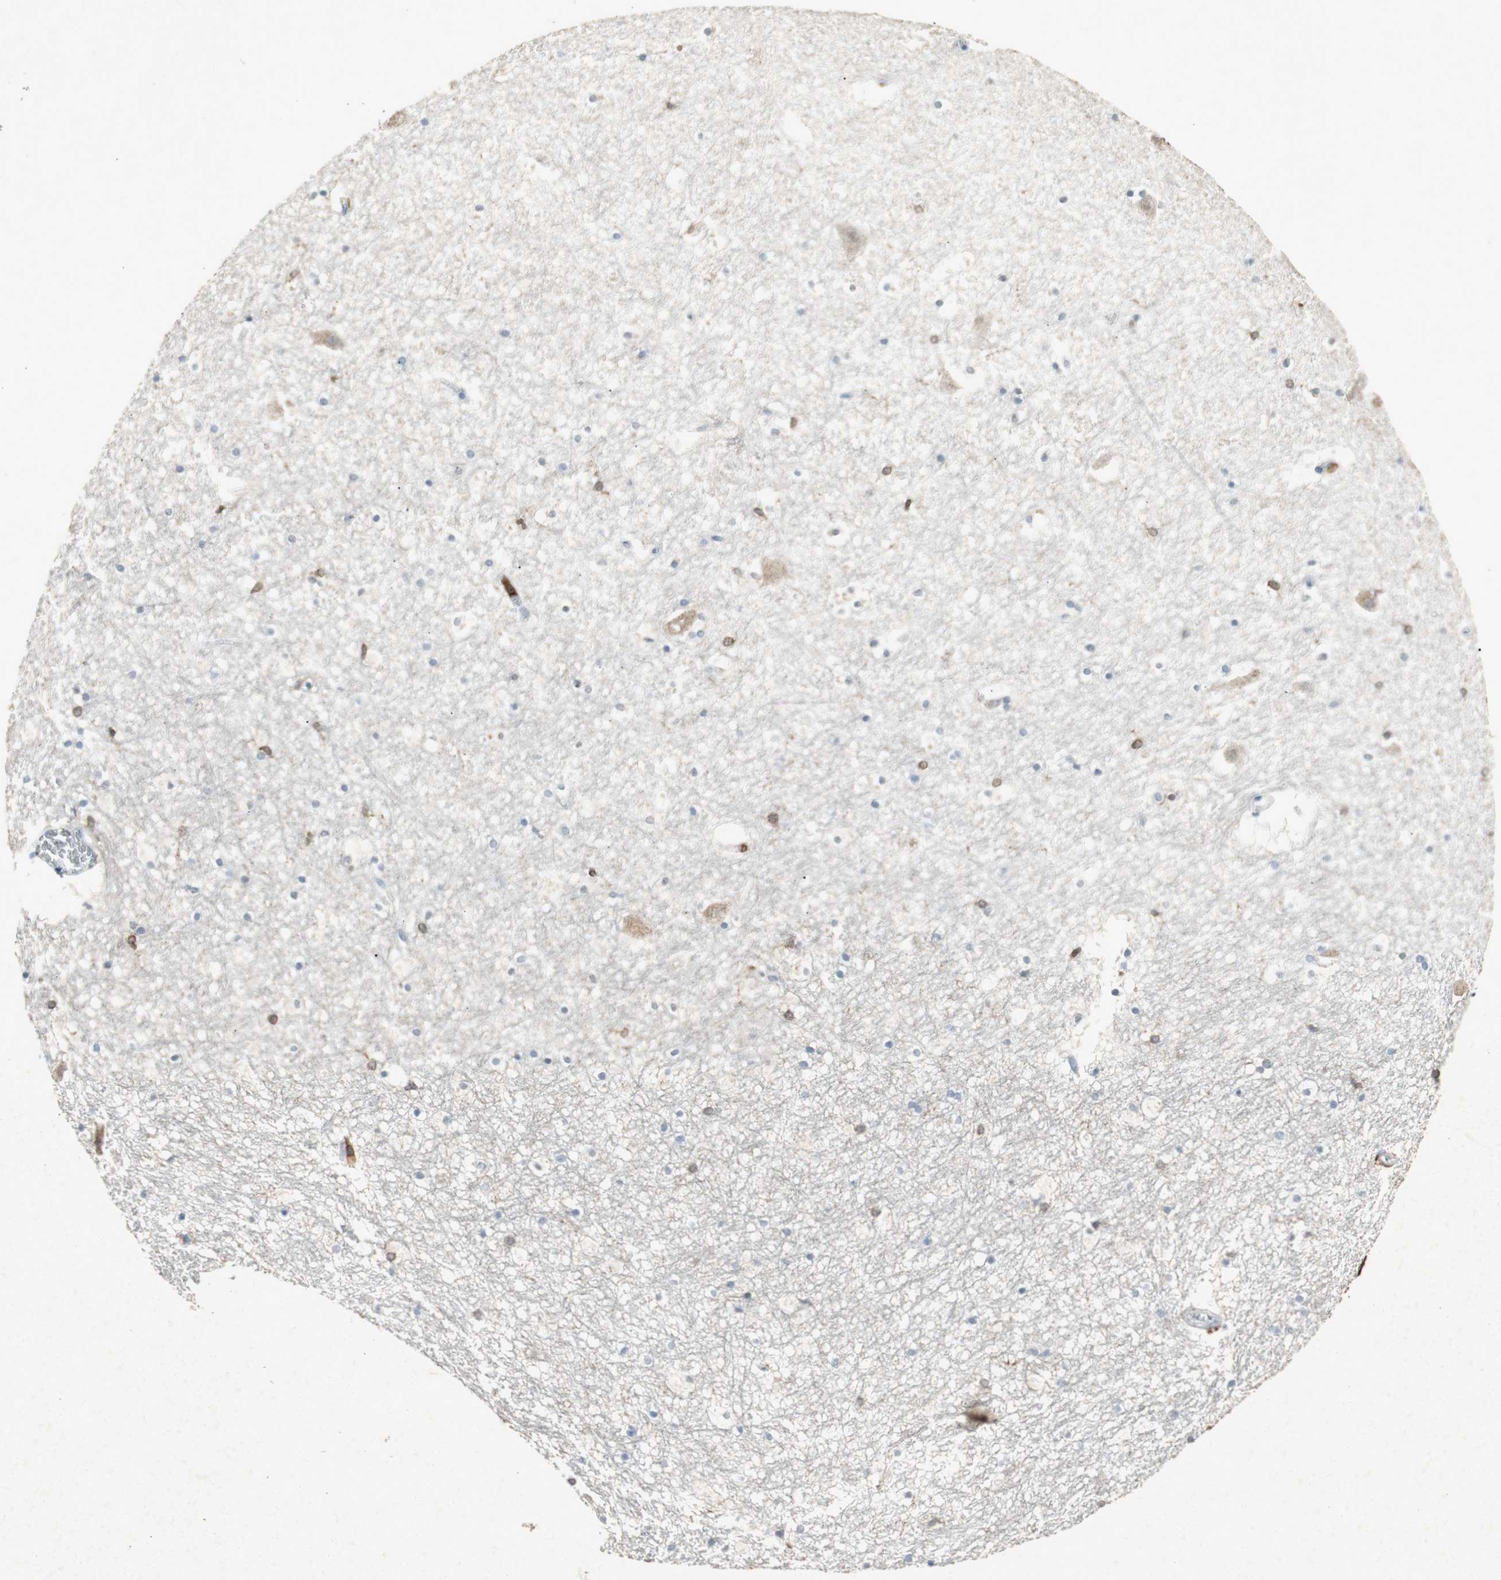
{"staining": {"intensity": "moderate", "quantity": "<25%", "location": "cytoplasmic/membranous"}, "tissue": "hippocampus", "cell_type": "Glial cells", "image_type": "normal", "snomed": [{"axis": "morphology", "description": "Normal tissue, NOS"}, {"axis": "topography", "description": "Hippocampus"}], "caption": "Benign hippocampus exhibits moderate cytoplasmic/membranous staining in about <25% of glial cells, visualized by immunohistochemistry.", "gene": "TYROBP", "patient": {"sex": "male", "age": 45}}